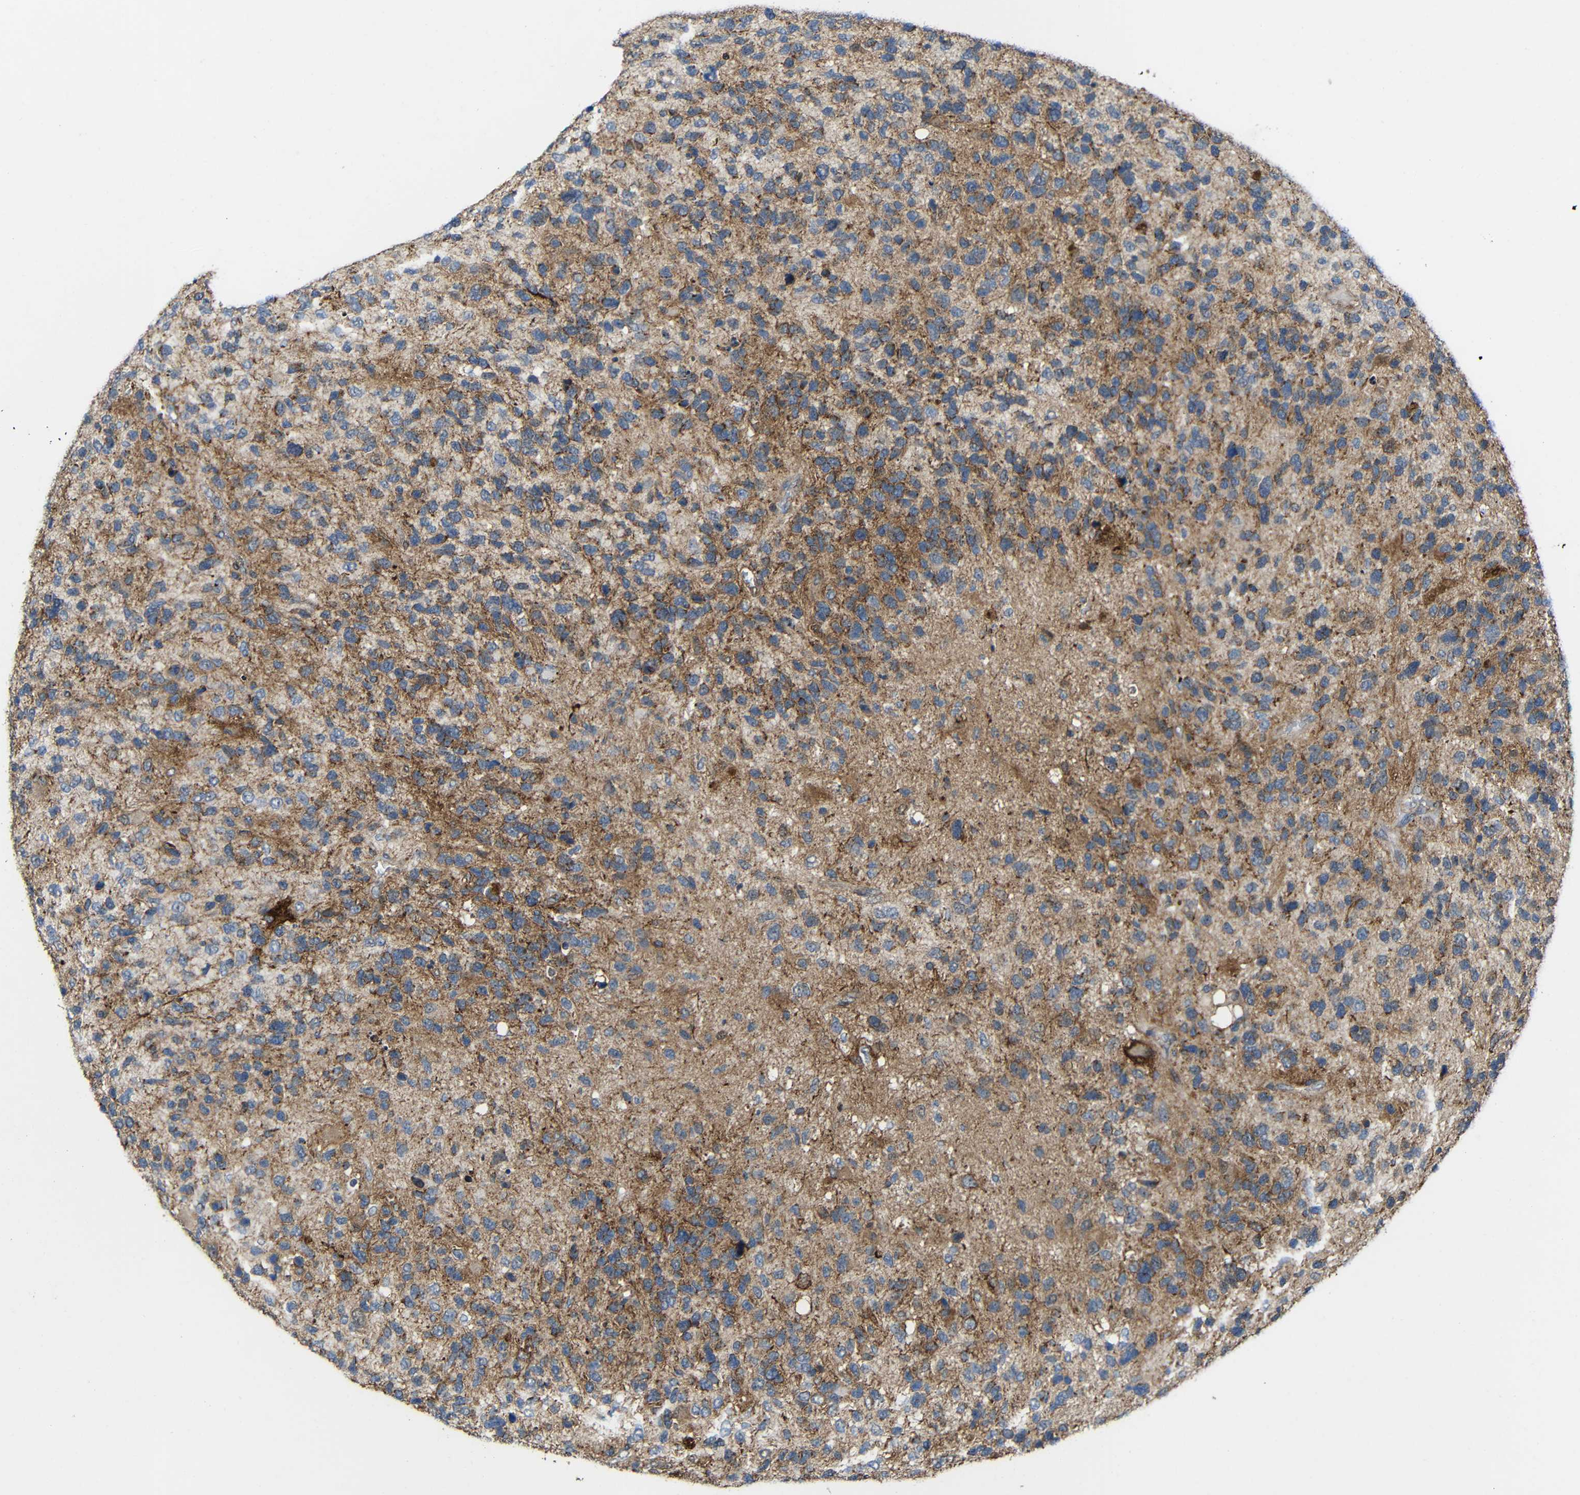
{"staining": {"intensity": "moderate", "quantity": ">75%", "location": "cytoplasmic/membranous"}, "tissue": "glioma", "cell_type": "Tumor cells", "image_type": "cancer", "snomed": [{"axis": "morphology", "description": "Glioma, malignant, High grade"}, {"axis": "topography", "description": "Brain"}], "caption": "Malignant glioma (high-grade) tissue displays moderate cytoplasmic/membranous staining in approximately >75% of tumor cells, visualized by immunohistochemistry. (IHC, brightfield microscopy, high magnification).", "gene": "C1GALT1", "patient": {"sex": "female", "age": 58}}